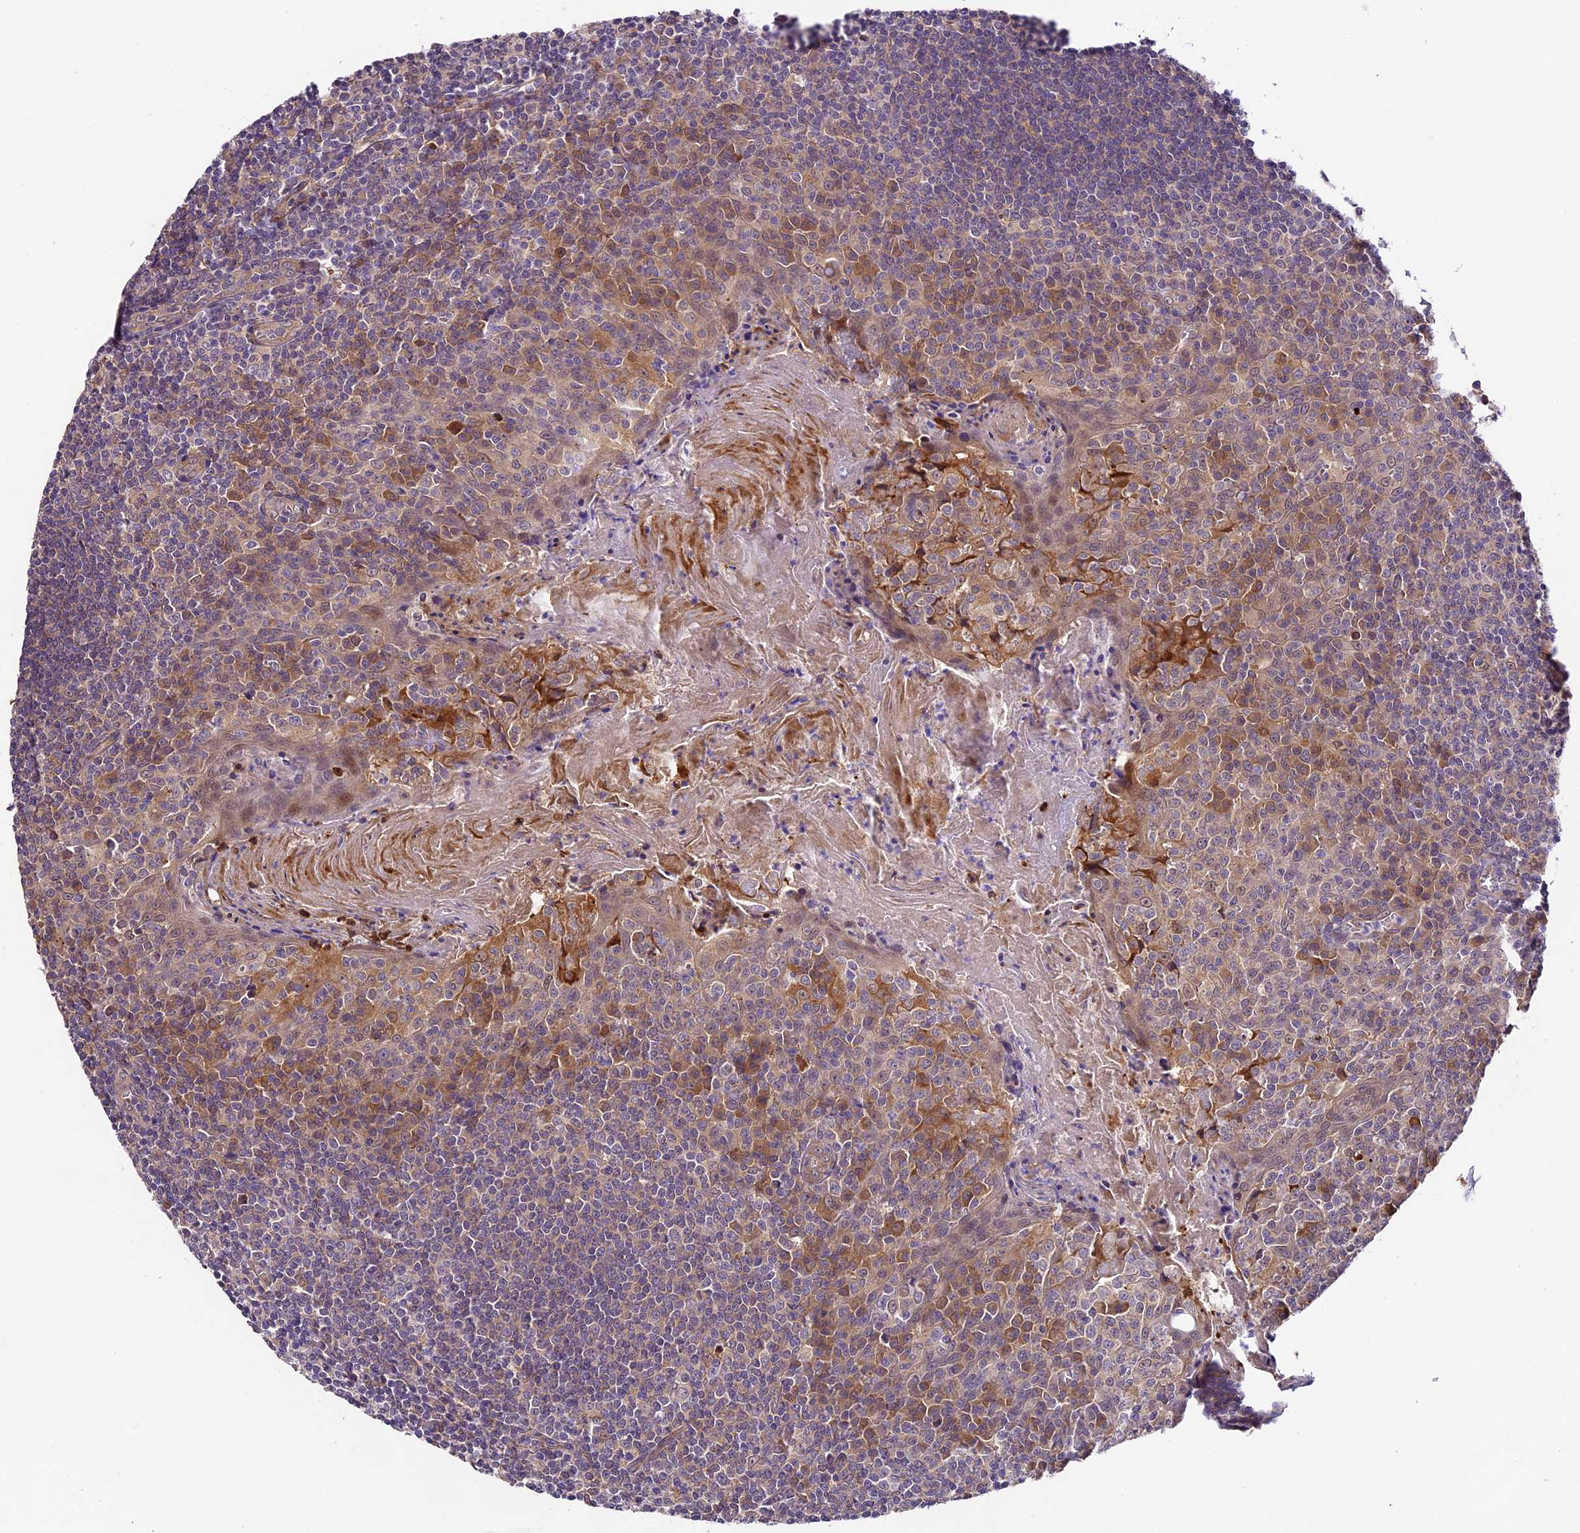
{"staining": {"intensity": "negative", "quantity": "none", "location": "none"}, "tissue": "tonsil", "cell_type": "Germinal center cells", "image_type": "normal", "snomed": [{"axis": "morphology", "description": "Normal tissue, NOS"}, {"axis": "topography", "description": "Tonsil"}], "caption": "DAB immunohistochemical staining of unremarkable human tonsil displays no significant positivity in germinal center cells.", "gene": "LSM7", "patient": {"sex": "male", "age": 27}}